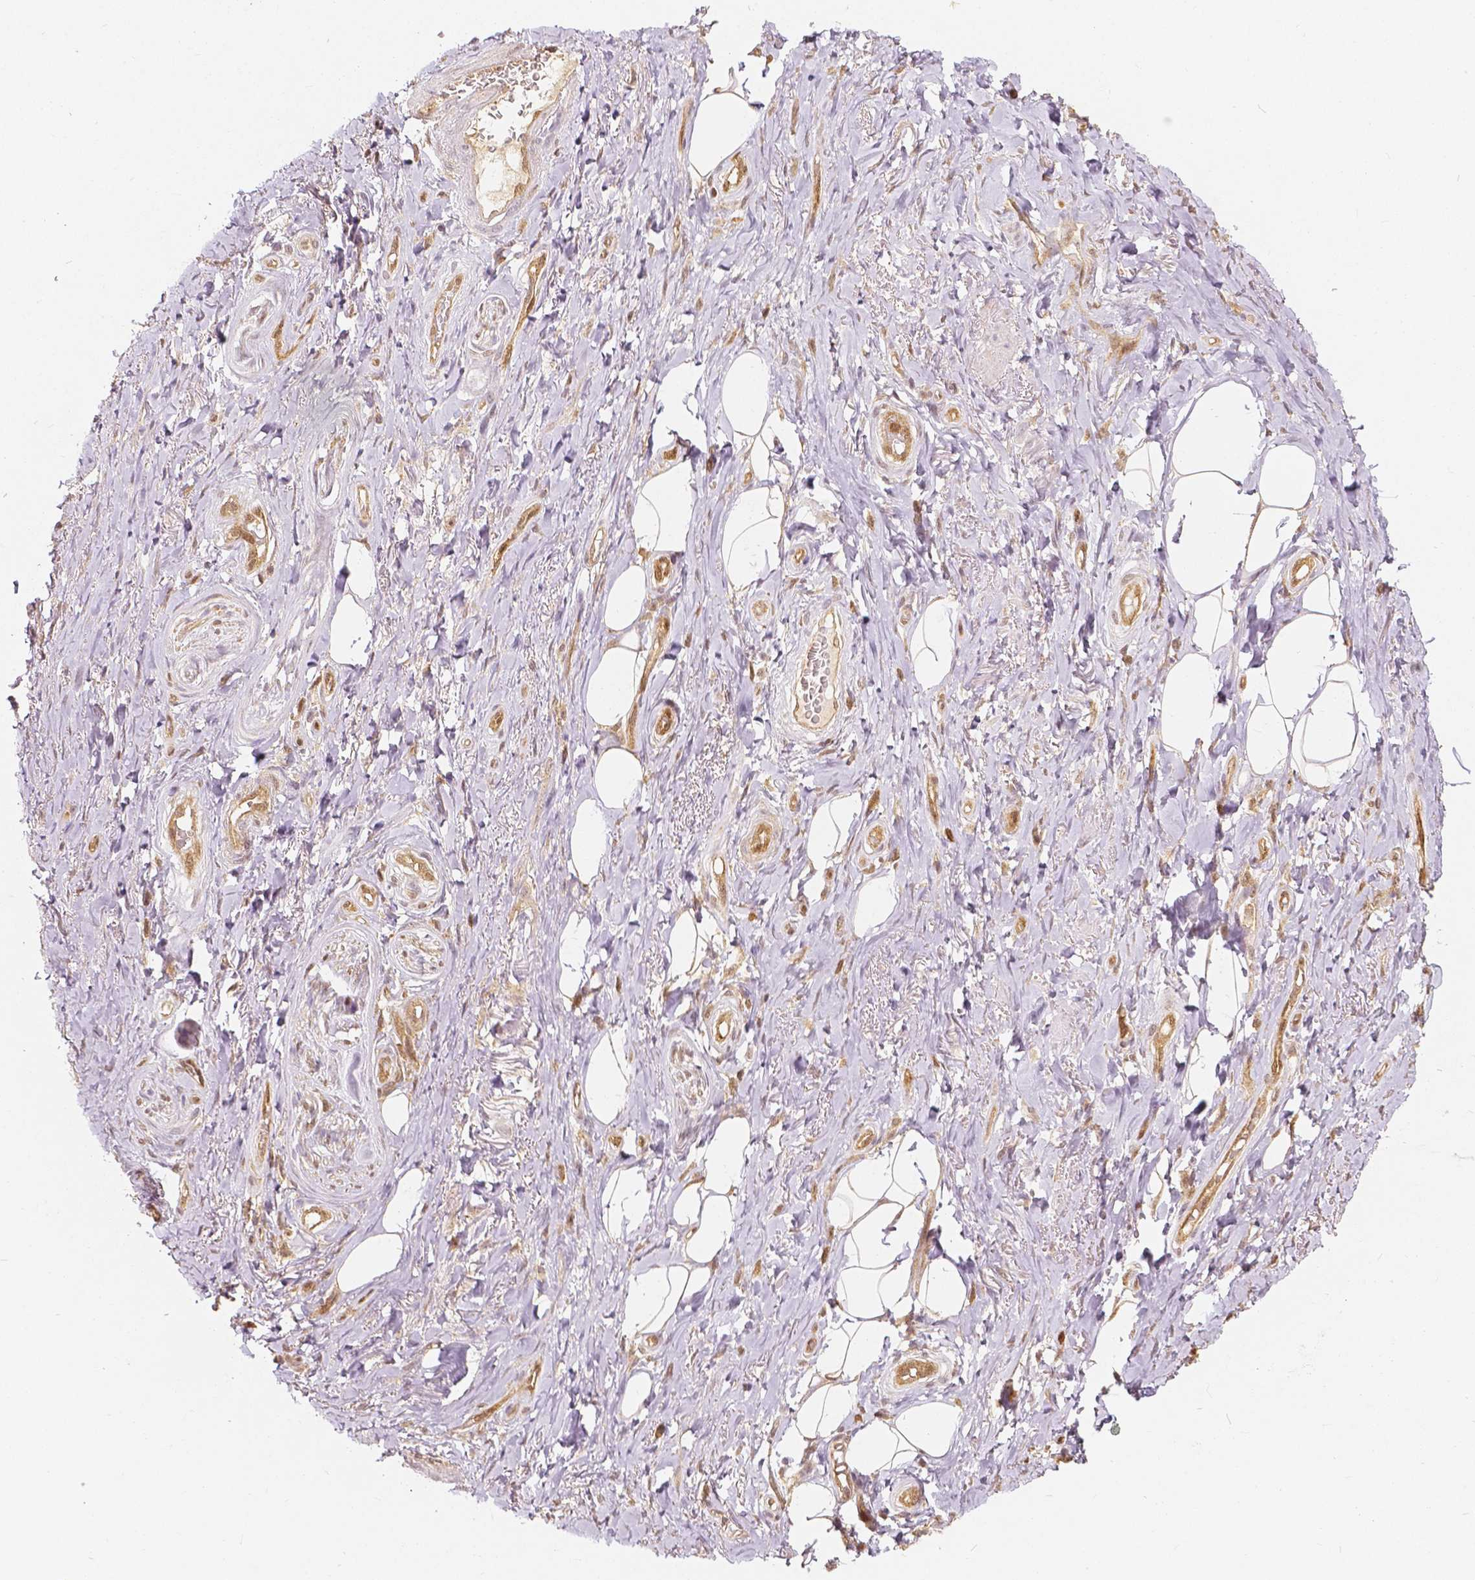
{"staining": {"intensity": "weak", "quantity": "25%-75%", "location": "cytoplasmic/membranous"}, "tissue": "adipose tissue", "cell_type": "Adipocytes", "image_type": "normal", "snomed": [{"axis": "morphology", "description": "Normal tissue, NOS"}, {"axis": "topography", "description": "Anal"}, {"axis": "topography", "description": "Peripheral nerve tissue"}], "caption": "An immunohistochemistry histopathology image of benign tissue is shown. Protein staining in brown highlights weak cytoplasmic/membranous positivity in adipose tissue within adipocytes.", "gene": "NAPRT", "patient": {"sex": "male", "age": 53}}